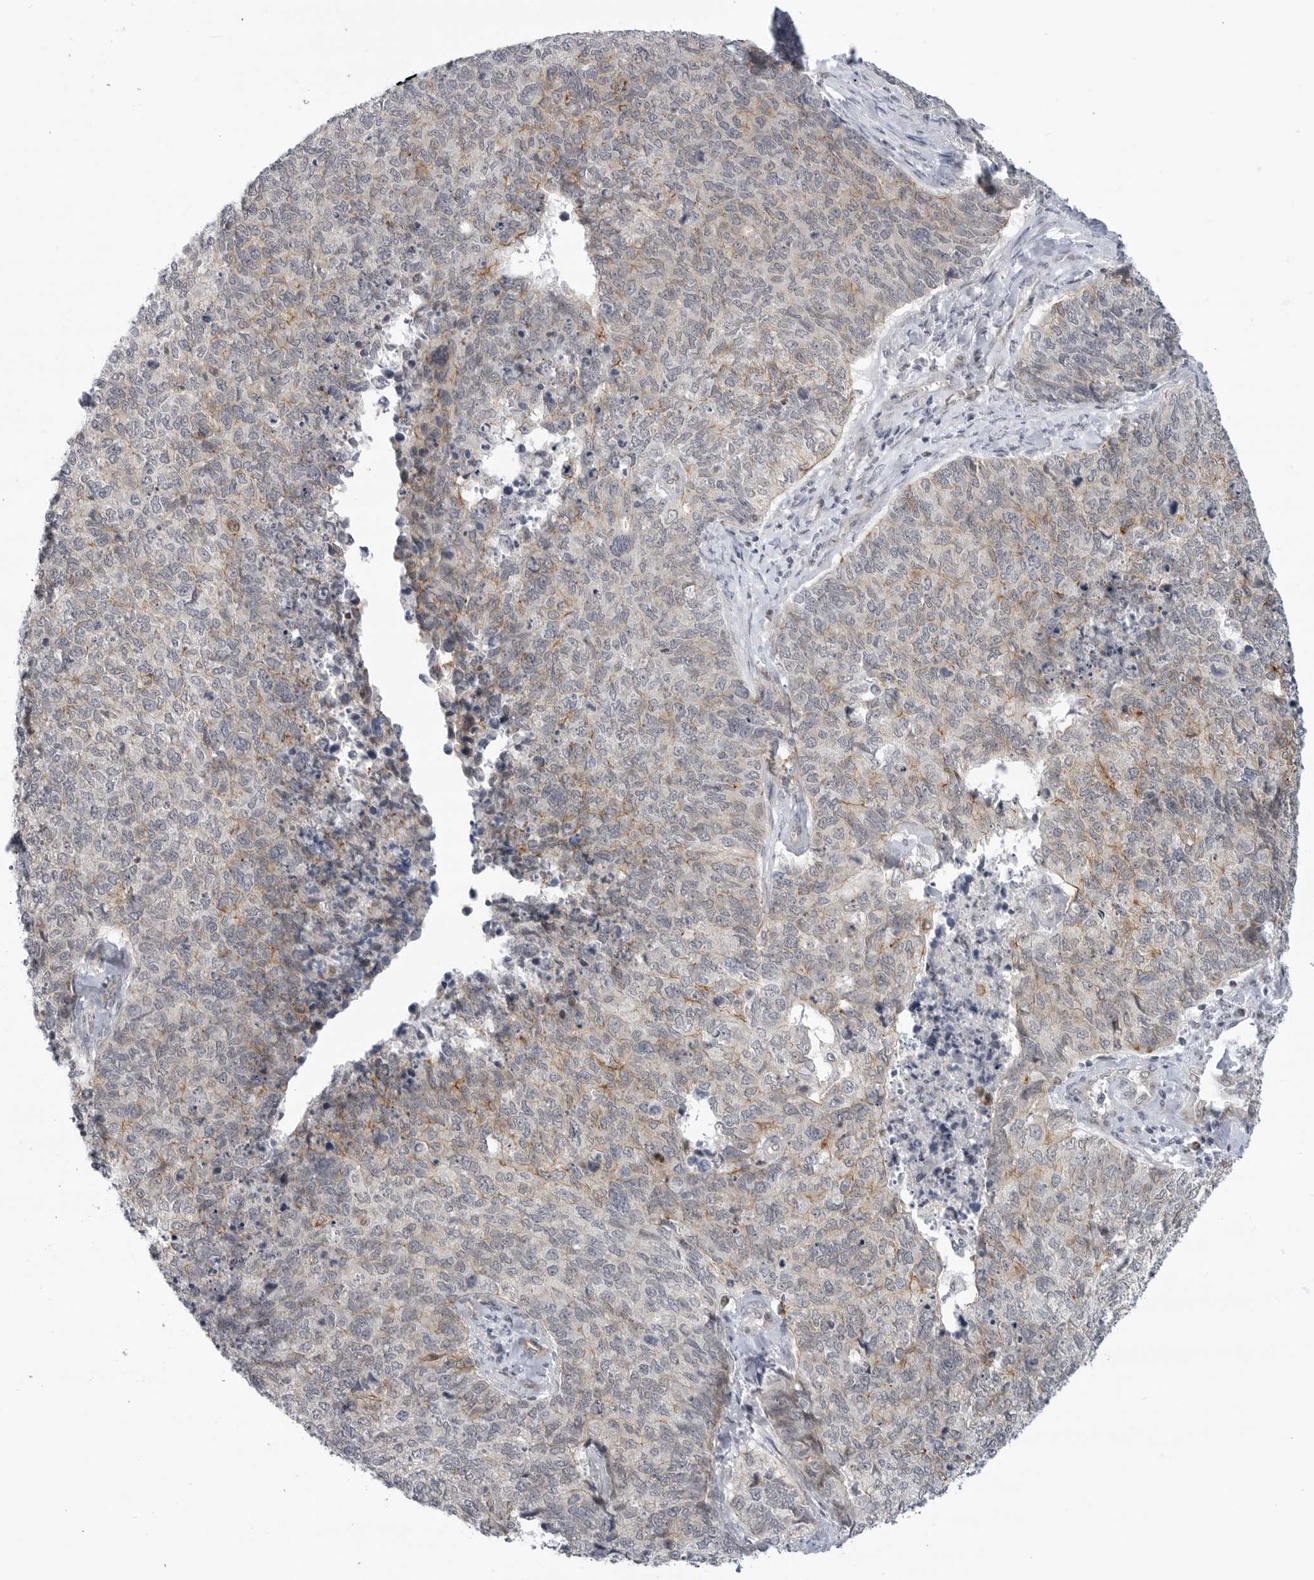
{"staining": {"intensity": "weak", "quantity": "<25%", "location": "cytoplasmic/membranous"}, "tissue": "cervical cancer", "cell_type": "Tumor cells", "image_type": "cancer", "snomed": [{"axis": "morphology", "description": "Squamous cell carcinoma, NOS"}, {"axis": "topography", "description": "Cervix"}], "caption": "Cervical cancer was stained to show a protein in brown. There is no significant staining in tumor cells.", "gene": "CEP295NL", "patient": {"sex": "female", "age": 63}}